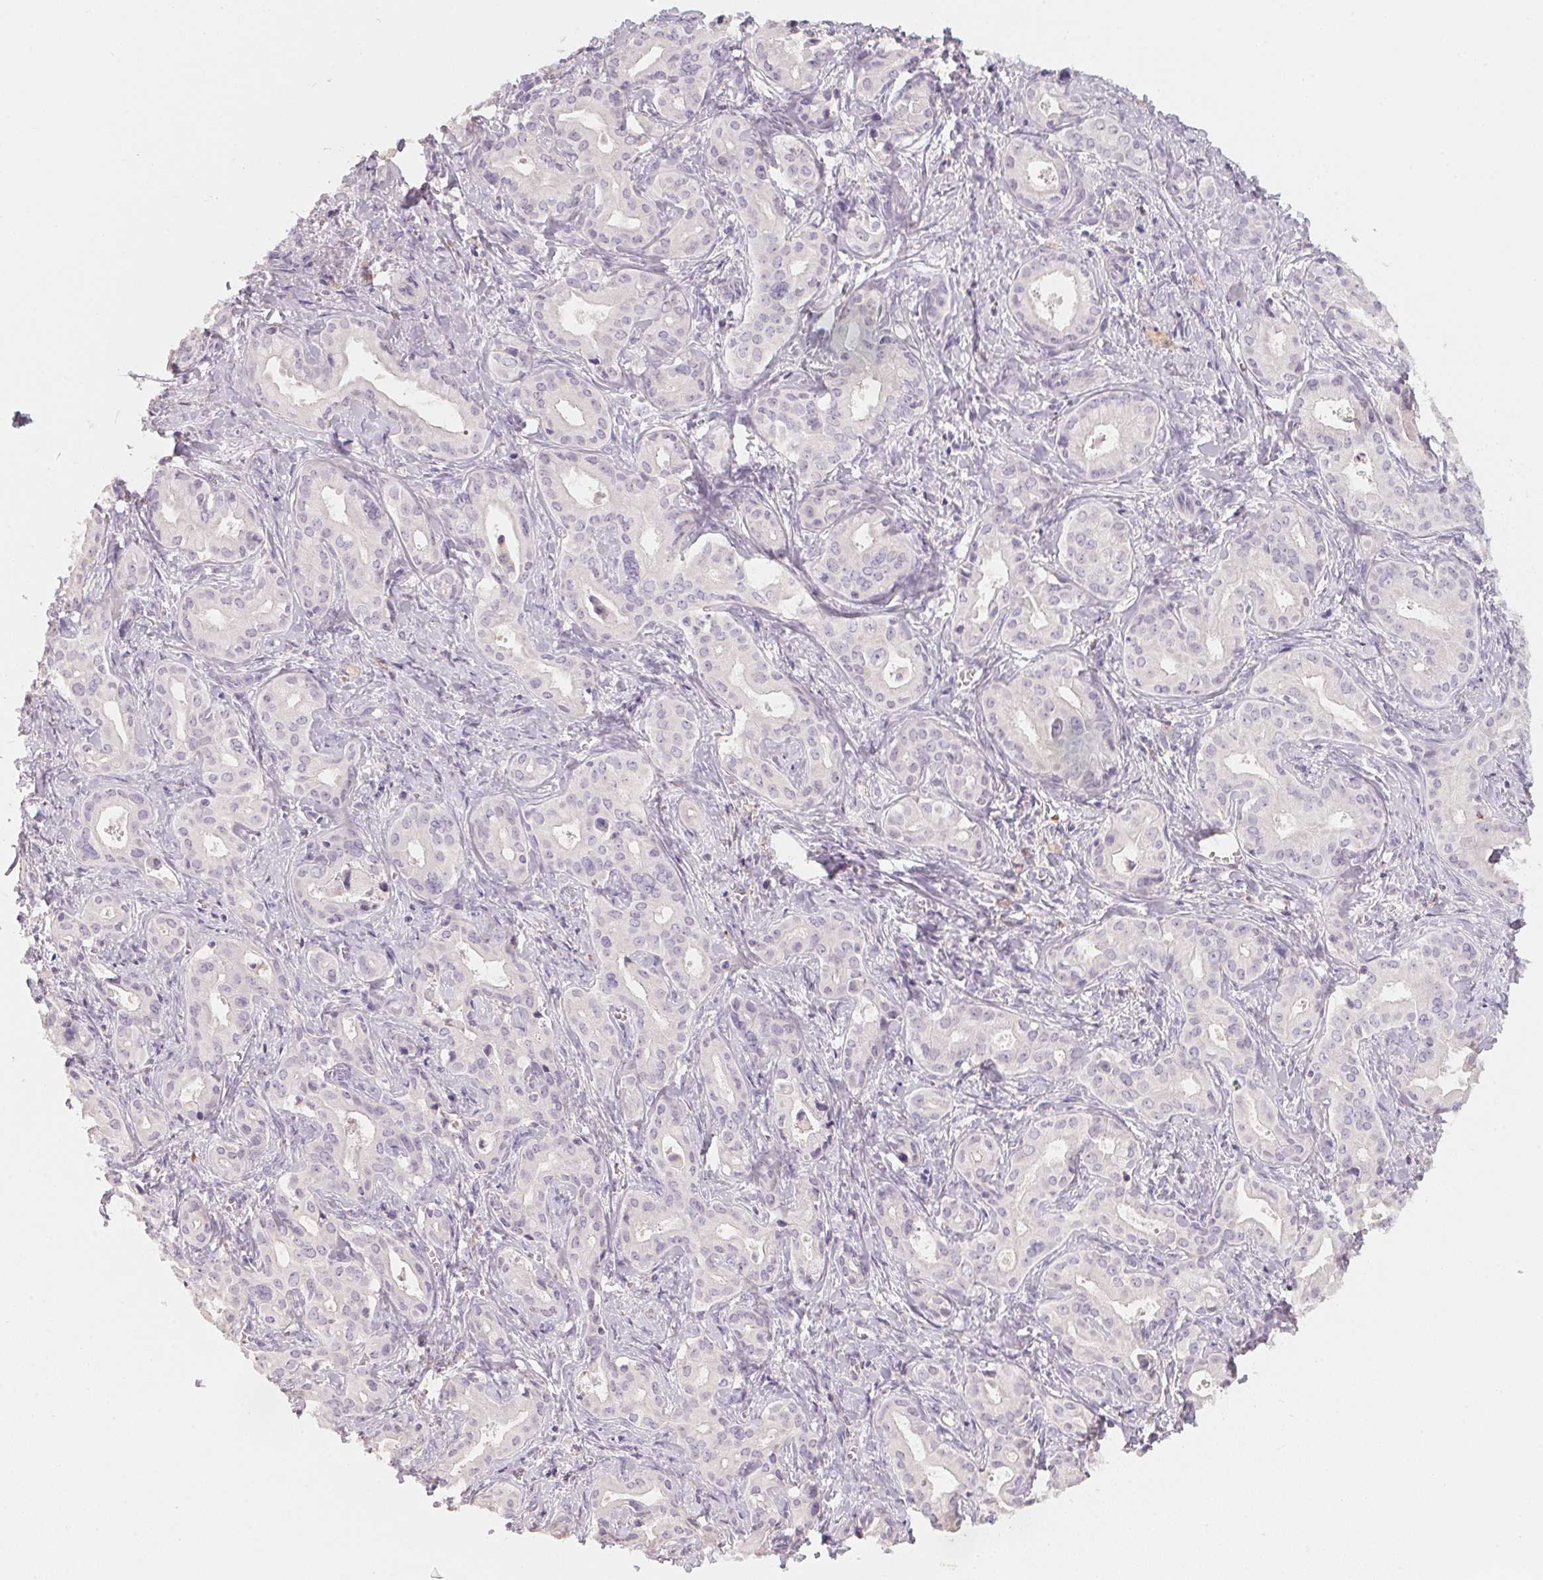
{"staining": {"intensity": "negative", "quantity": "none", "location": "none"}, "tissue": "liver cancer", "cell_type": "Tumor cells", "image_type": "cancer", "snomed": [{"axis": "morphology", "description": "Cholangiocarcinoma"}, {"axis": "topography", "description": "Liver"}], "caption": "Protein analysis of liver cancer shows no significant expression in tumor cells.", "gene": "TREH", "patient": {"sex": "female", "age": 65}}